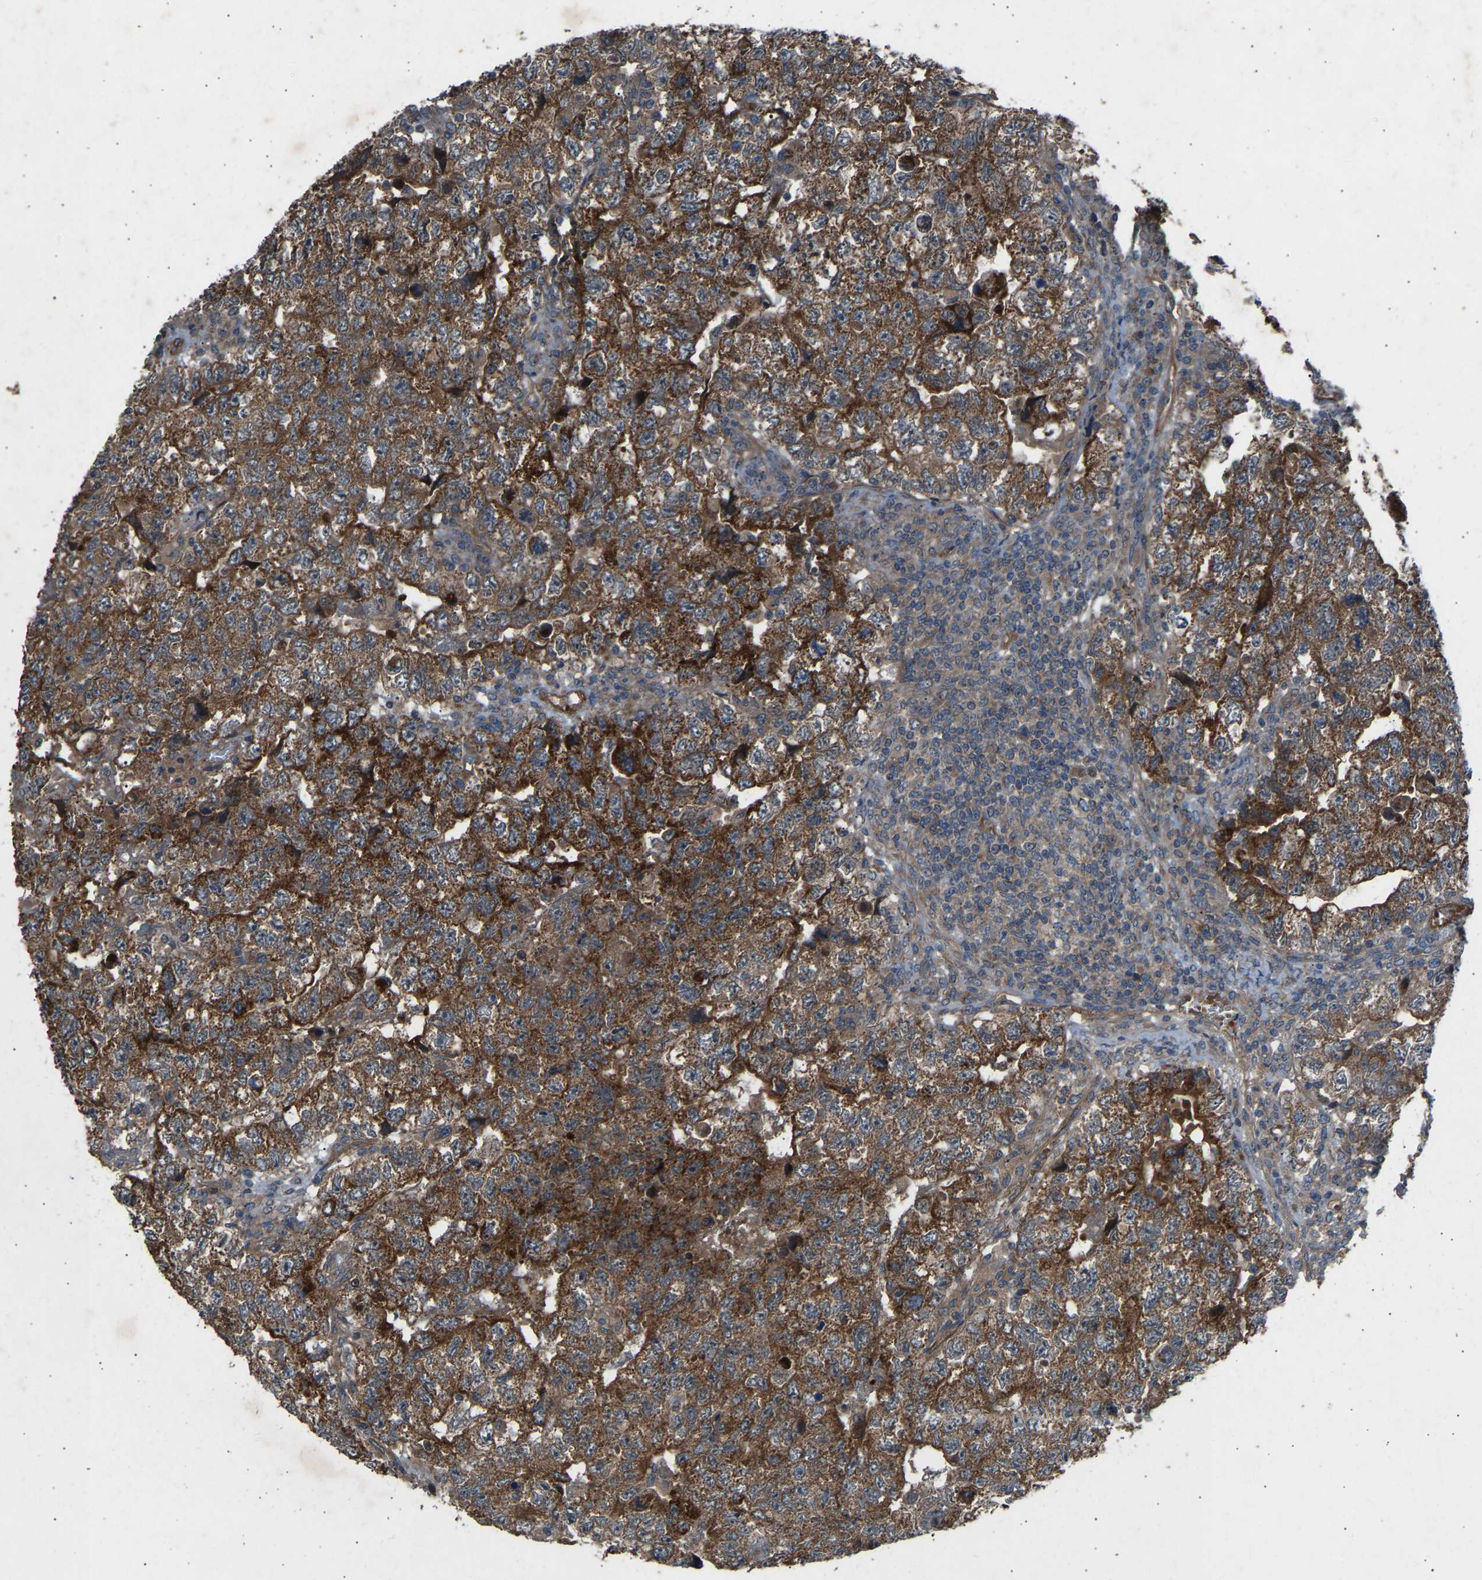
{"staining": {"intensity": "moderate", "quantity": ">75%", "location": "cytoplasmic/membranous"}, "tissue": "testis cancer", "cell_type": "Tumor cells", "image_type": "cancer", "snomed": [{"axis": "morphology", "description": "Carcinoma, Embryonal, NOS"}, {"axis": "topography", "description": "Testis"}], "caption": "Protein expression analysis of testis cancer shows moderate cytoplasmic/membranous expression in approximately >75% of tumor cells.", "gene": "GAS2L1", "patient": {"sex": "male", "age": 36}}